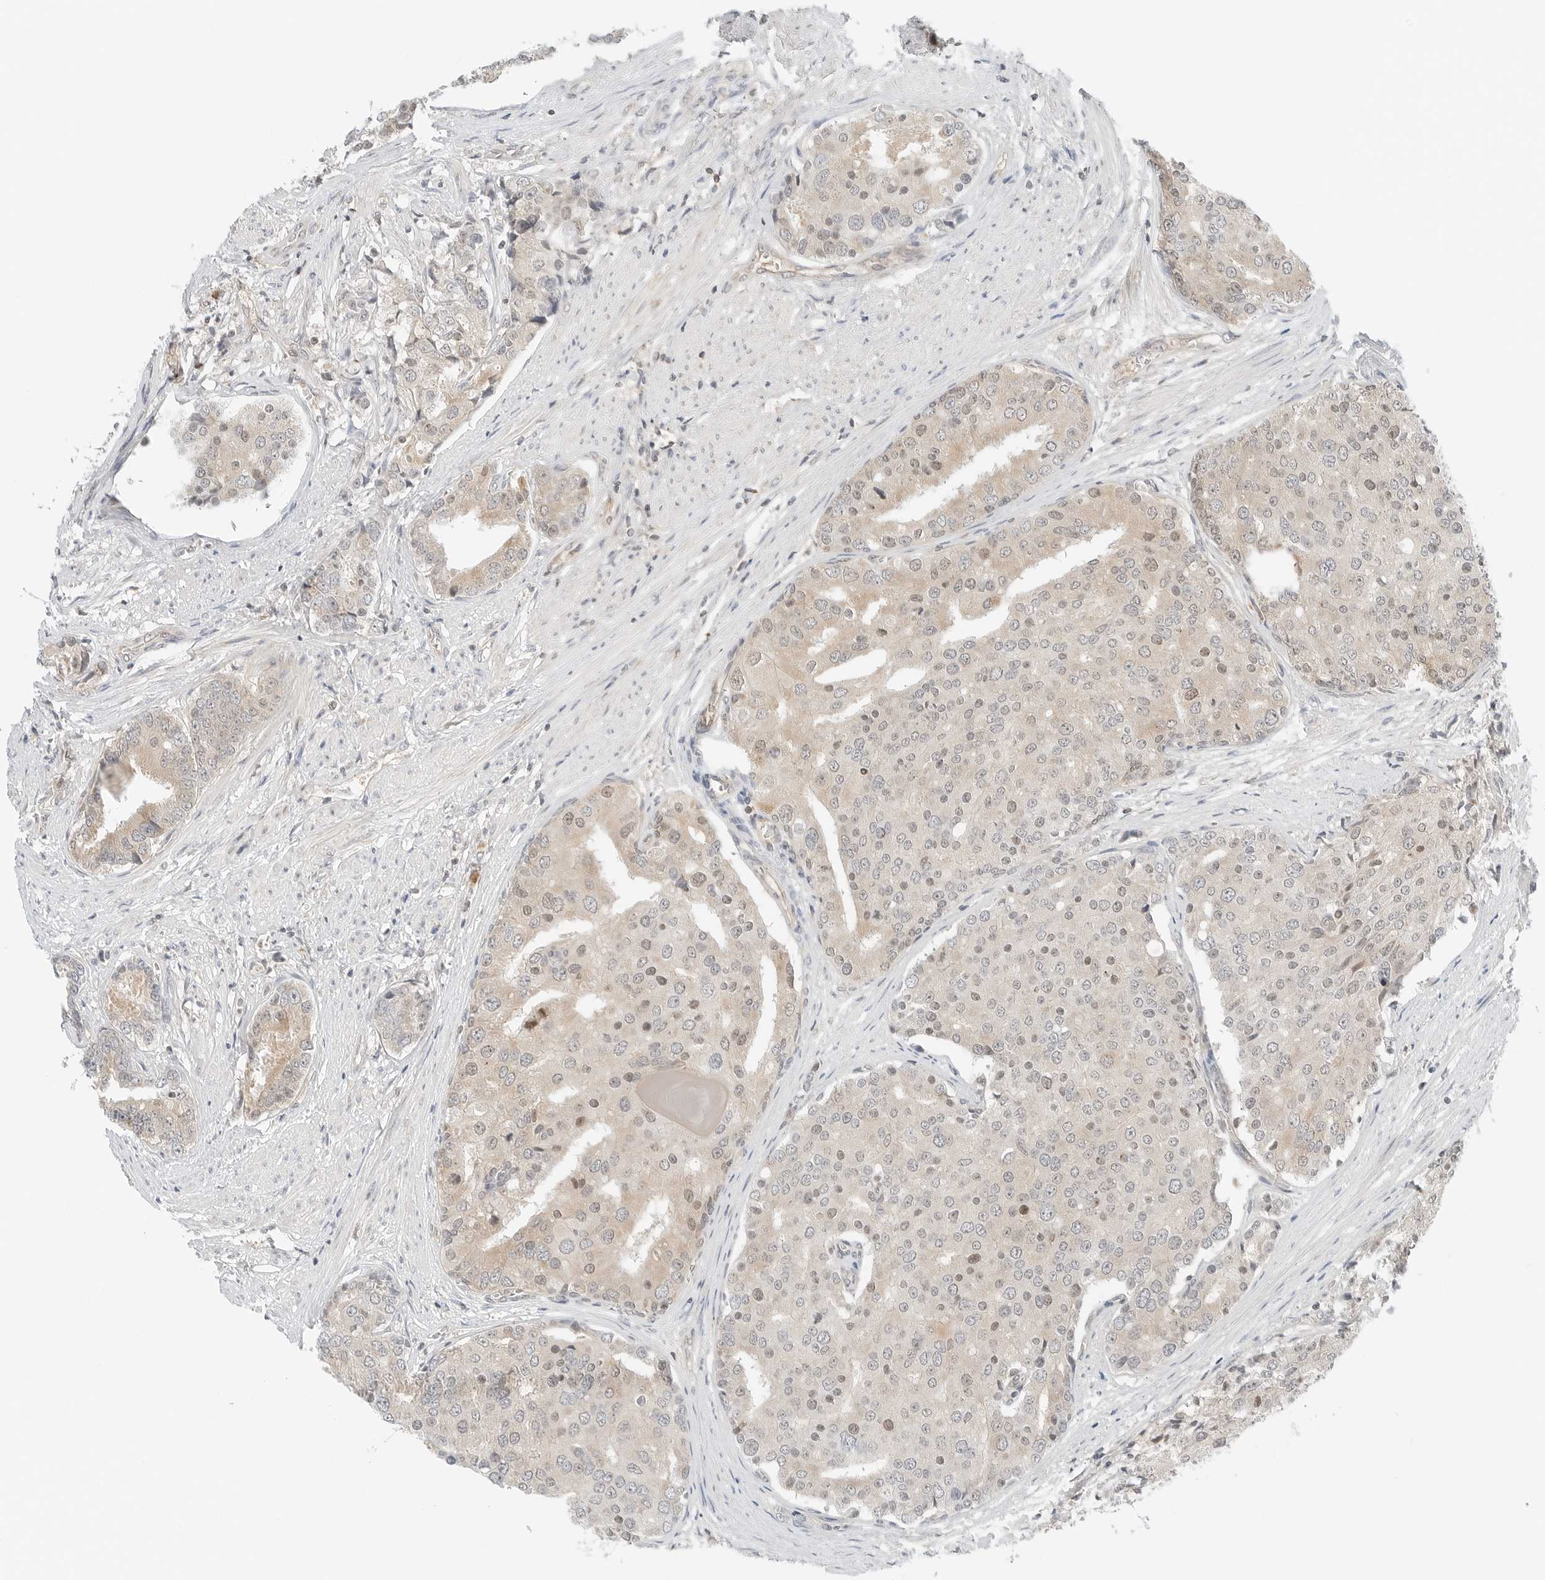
{"staining": {"intensity": "weak", "quantity": "25%-75%", "location": "cytoplasmic/membranous,nuclear"}, "tissue": "prostate cancer", "cell_type": "Tumor cells", "image_type": "cancer", "snomed": [{"axis": "morphology", "description": "Adenocarcinoma, High grade"}, {"axis": "topography", "description": "Prostate"}], "caption": "Immunohistochemistry (IHC) micrograph of human prostate cancer stained for a protein (brown), which shows low levels of weak cytoplasmic/membranous and nuclear staining in about 25%-75% of tumor cells.", "gene": "IQCC", "patient": {"sex": "male", "age": 50}}